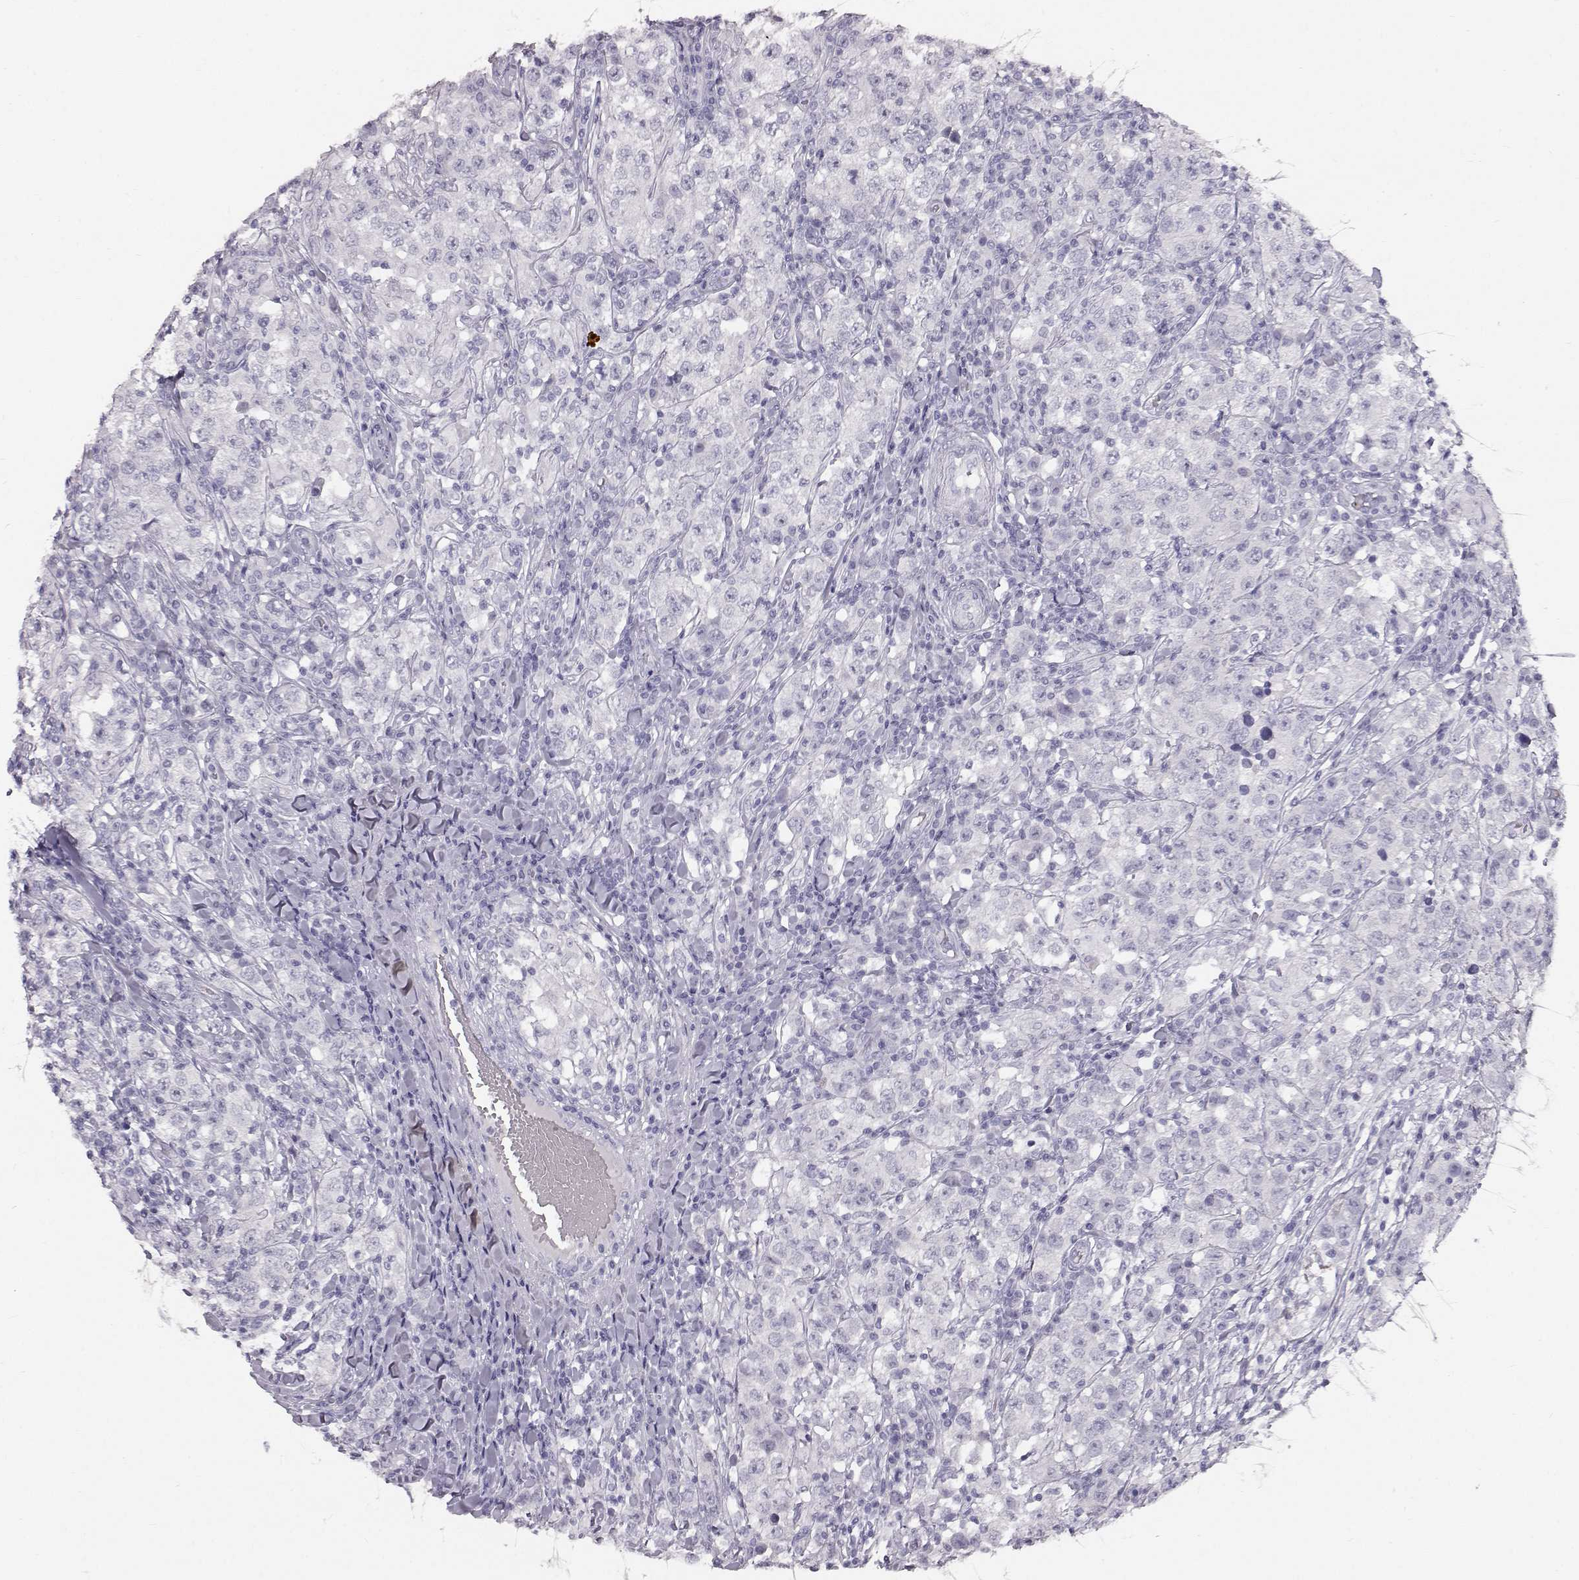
{"staining": {"intensity": "negative", "quantity": "none", "location": "none"}, "tissue": "testis cancer", "cell_type": "Tumor cells", "image_type": "cancer", "snomed": [{"axis": "morphology", "description": "Seminoma, NOS"}, {"axis": "morphology", "description": "Carcinoma, Embryonal, NOS"}, {"axis": "topography", "description": "Testis"}], "caption": "A high-resolution photomicrograph shows immunohistochemistry staining of embryonal carcinoma (testis), which exhibits no significant expression in tumor cells.", "gene": "KRTAP16-1", "patient": {"sex": "male", "age": 41}}